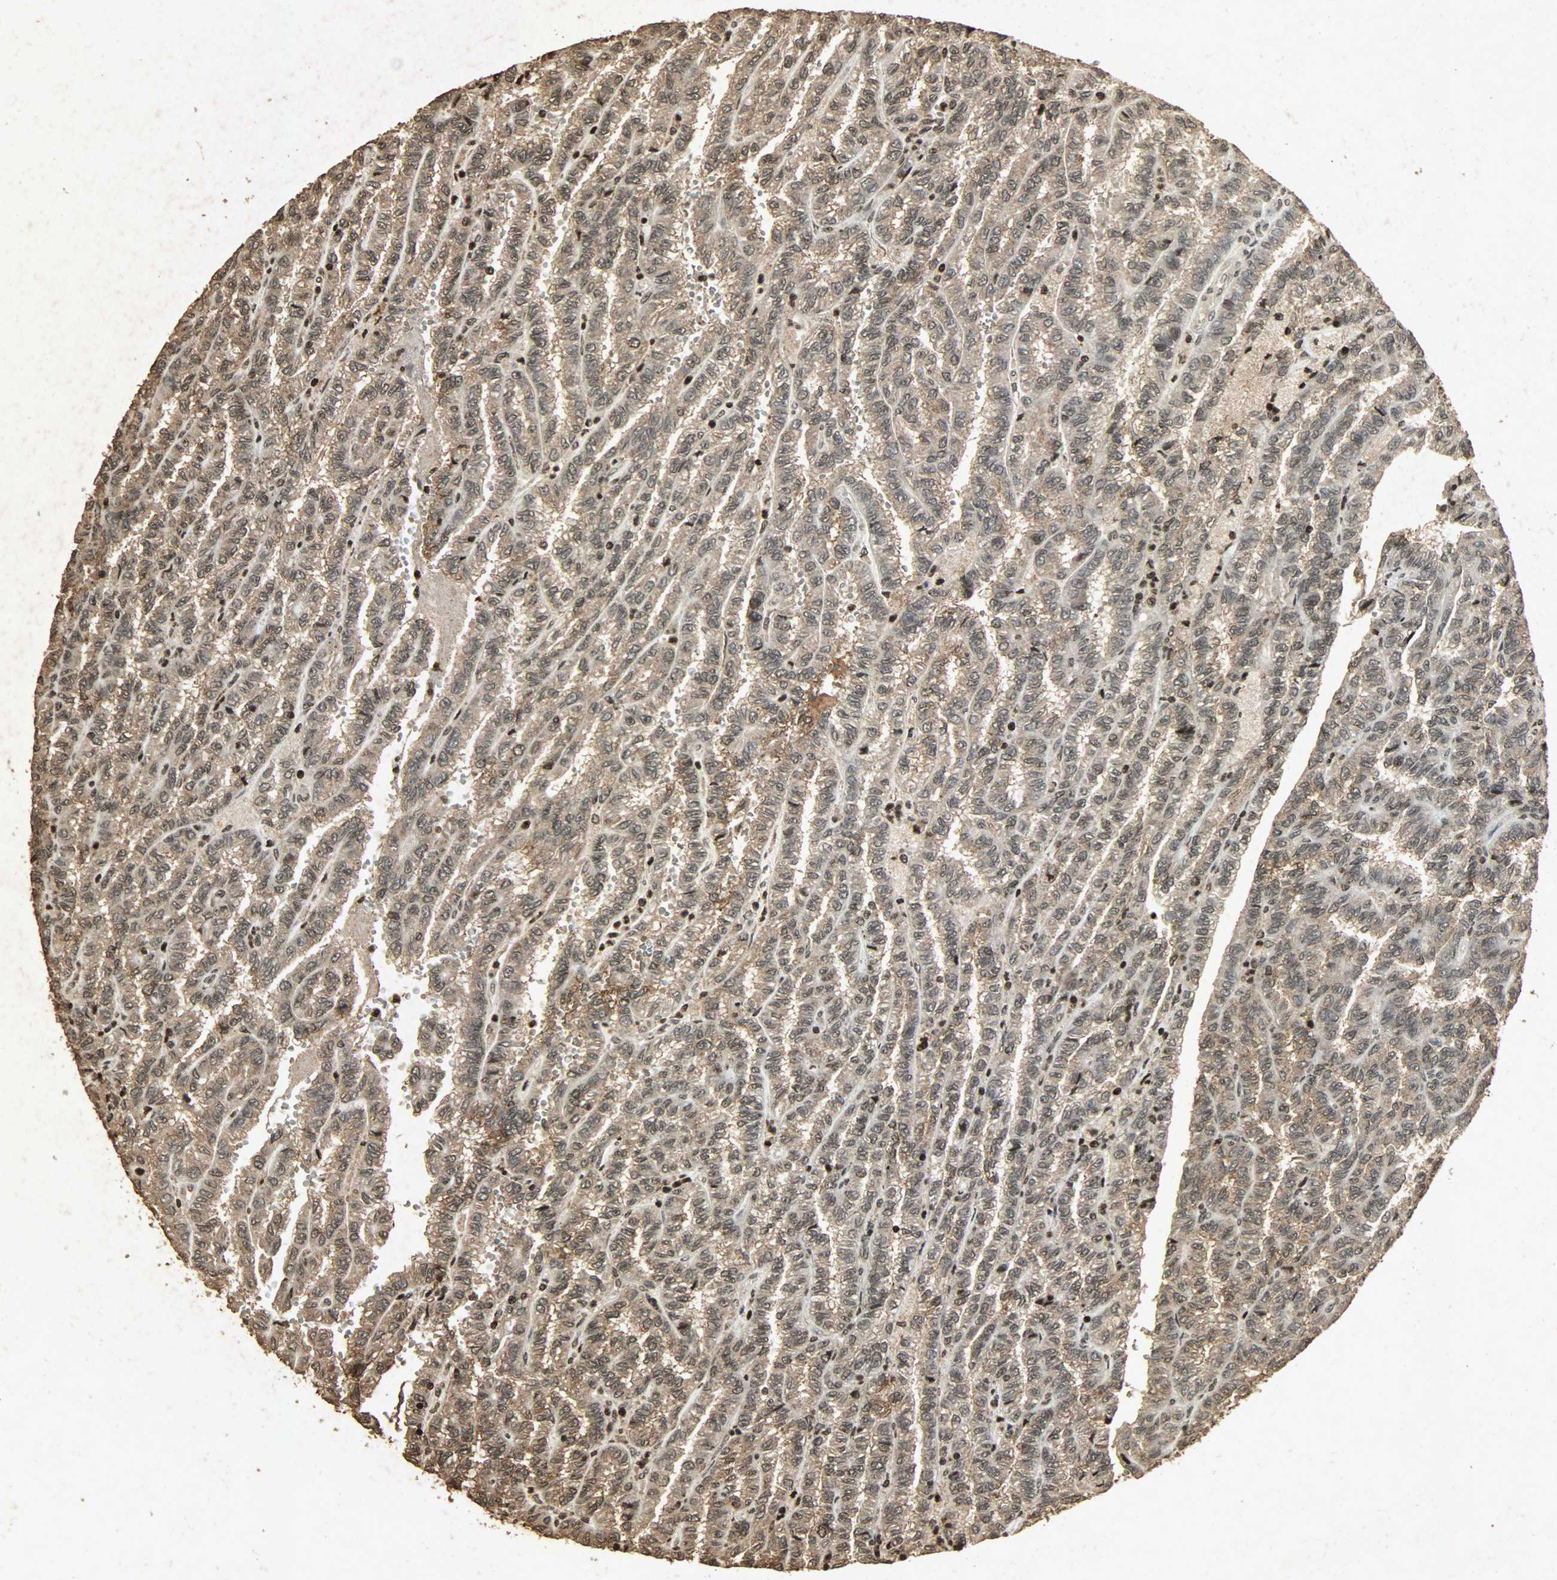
{"staining": {"intensity": "moderate", "quantity": ">75%", "location": "cytoplasmic/membranous,nuclear"}, "tissue": "renal cancer", "cell_type": "Tumor cells", "image_type": "cancer", "snomed": [{"axis": "morphology", "description": "Inflammation, NOS"}, {"axis": "morphology", "description": "Adenocarcinoma, NOS"}, {"axis": "topography", "description": "Kidney"}], "caption": "Moderate cytoplasmic/membranous and nuclear expression for a protein is seen in about >75% of tumor cells of adenocarcinoma (renal) using immunohistochemistry.", "gene": "PPP3R1", "patient": {"sex": "male", "age": 68}}